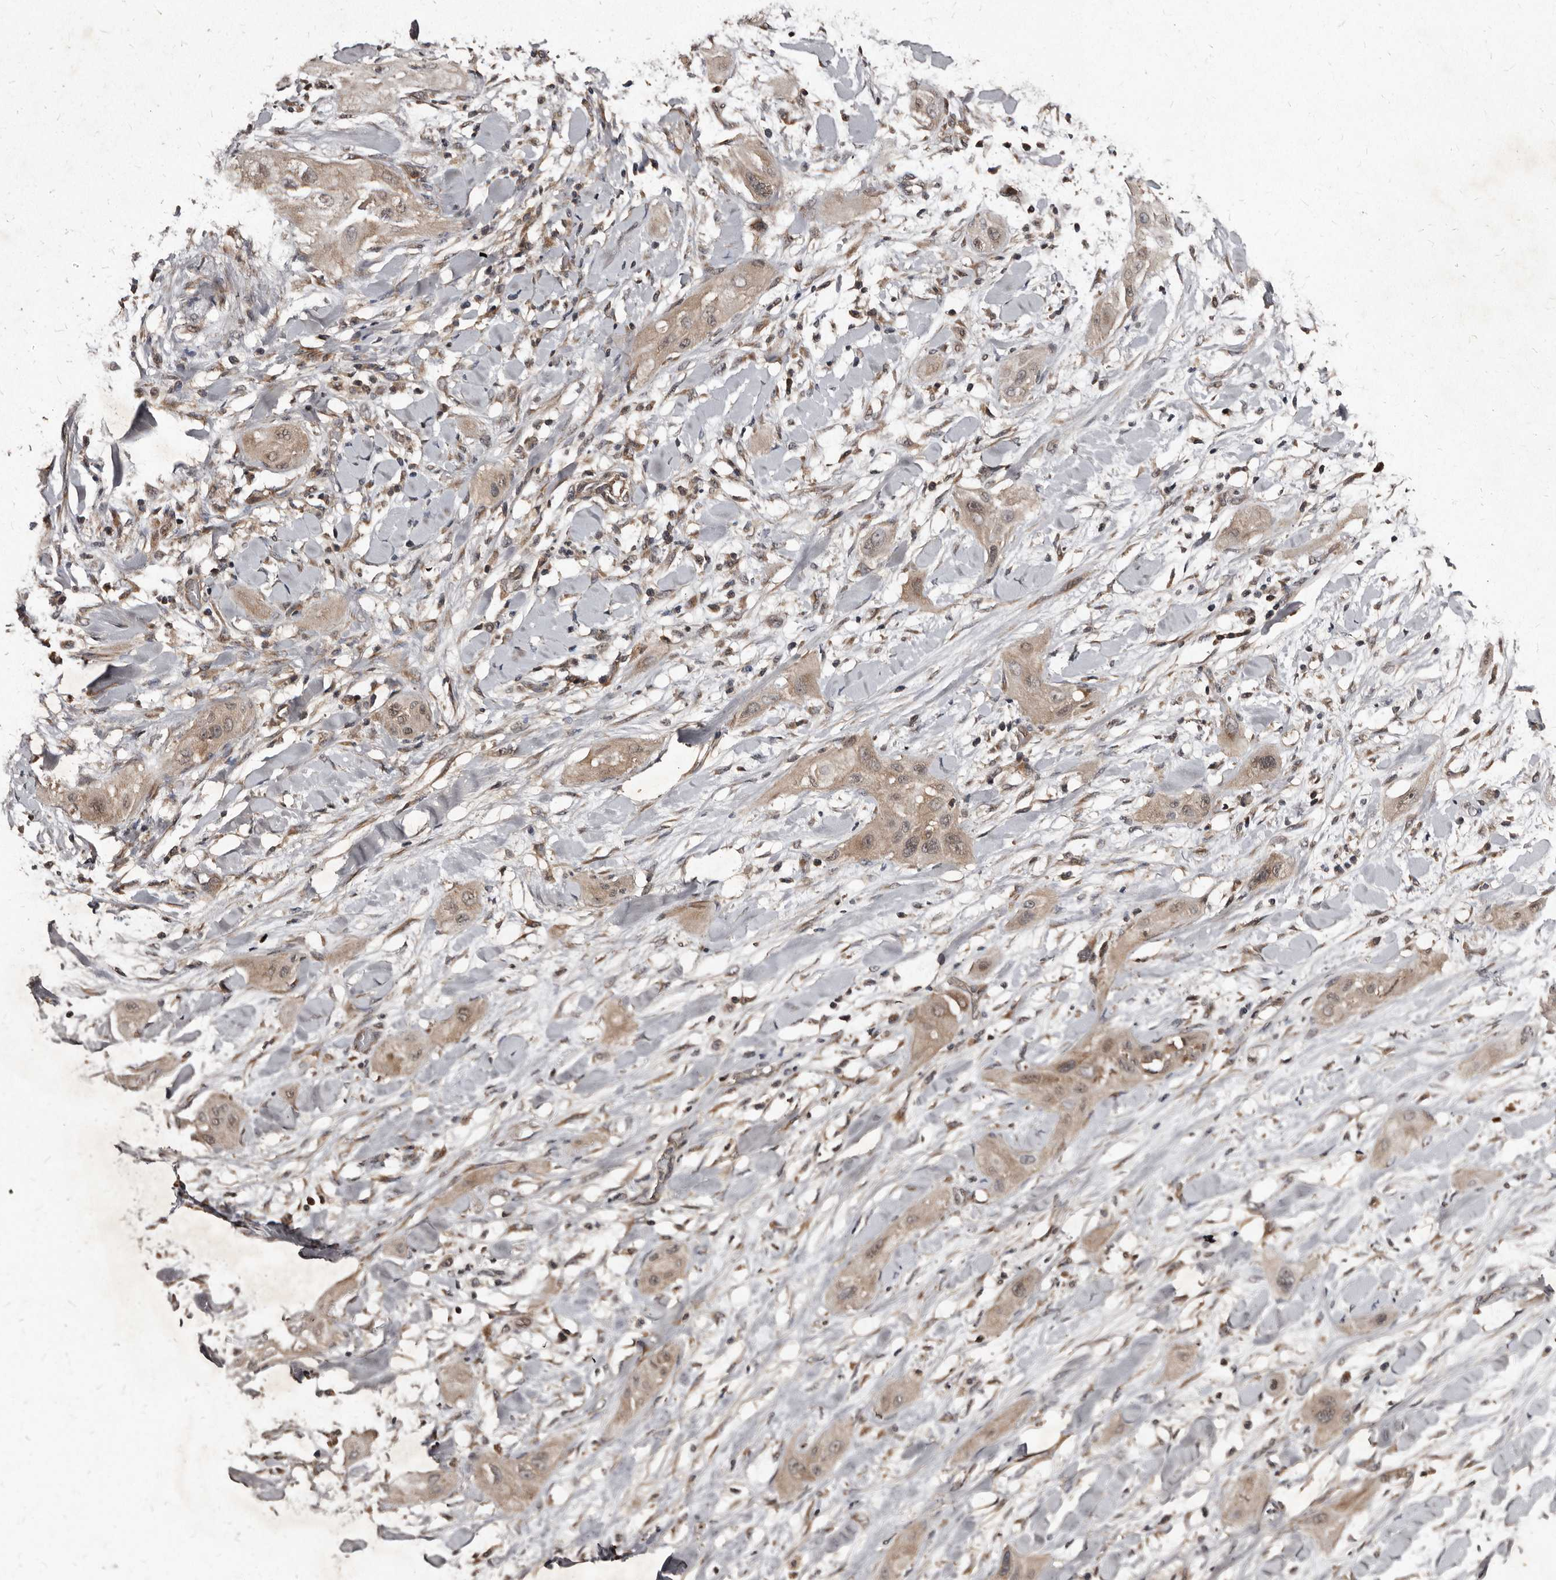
{"staining": {"intensity": "weak", "quantity": ">75%", "location": "cytoplasmic/membranous"}, "tissue": "lung cancer", "cell_type": "Tumor cells", "image_type": "cancer", "snomed": [{"axis": "morphology", "description": "Squamous cell carcinoma, NOS"}, {"axis": "topography", "description": "Lung"}], "caption": "Immunohistochemistry image of human lung cancer stained for a protein (brown), which exhibits low levels of weak cytoplasmic/membranous staining in about >75% of tumor cells.", "gene": "PMVK", "patient": {"sex": "female", "age": 47}}